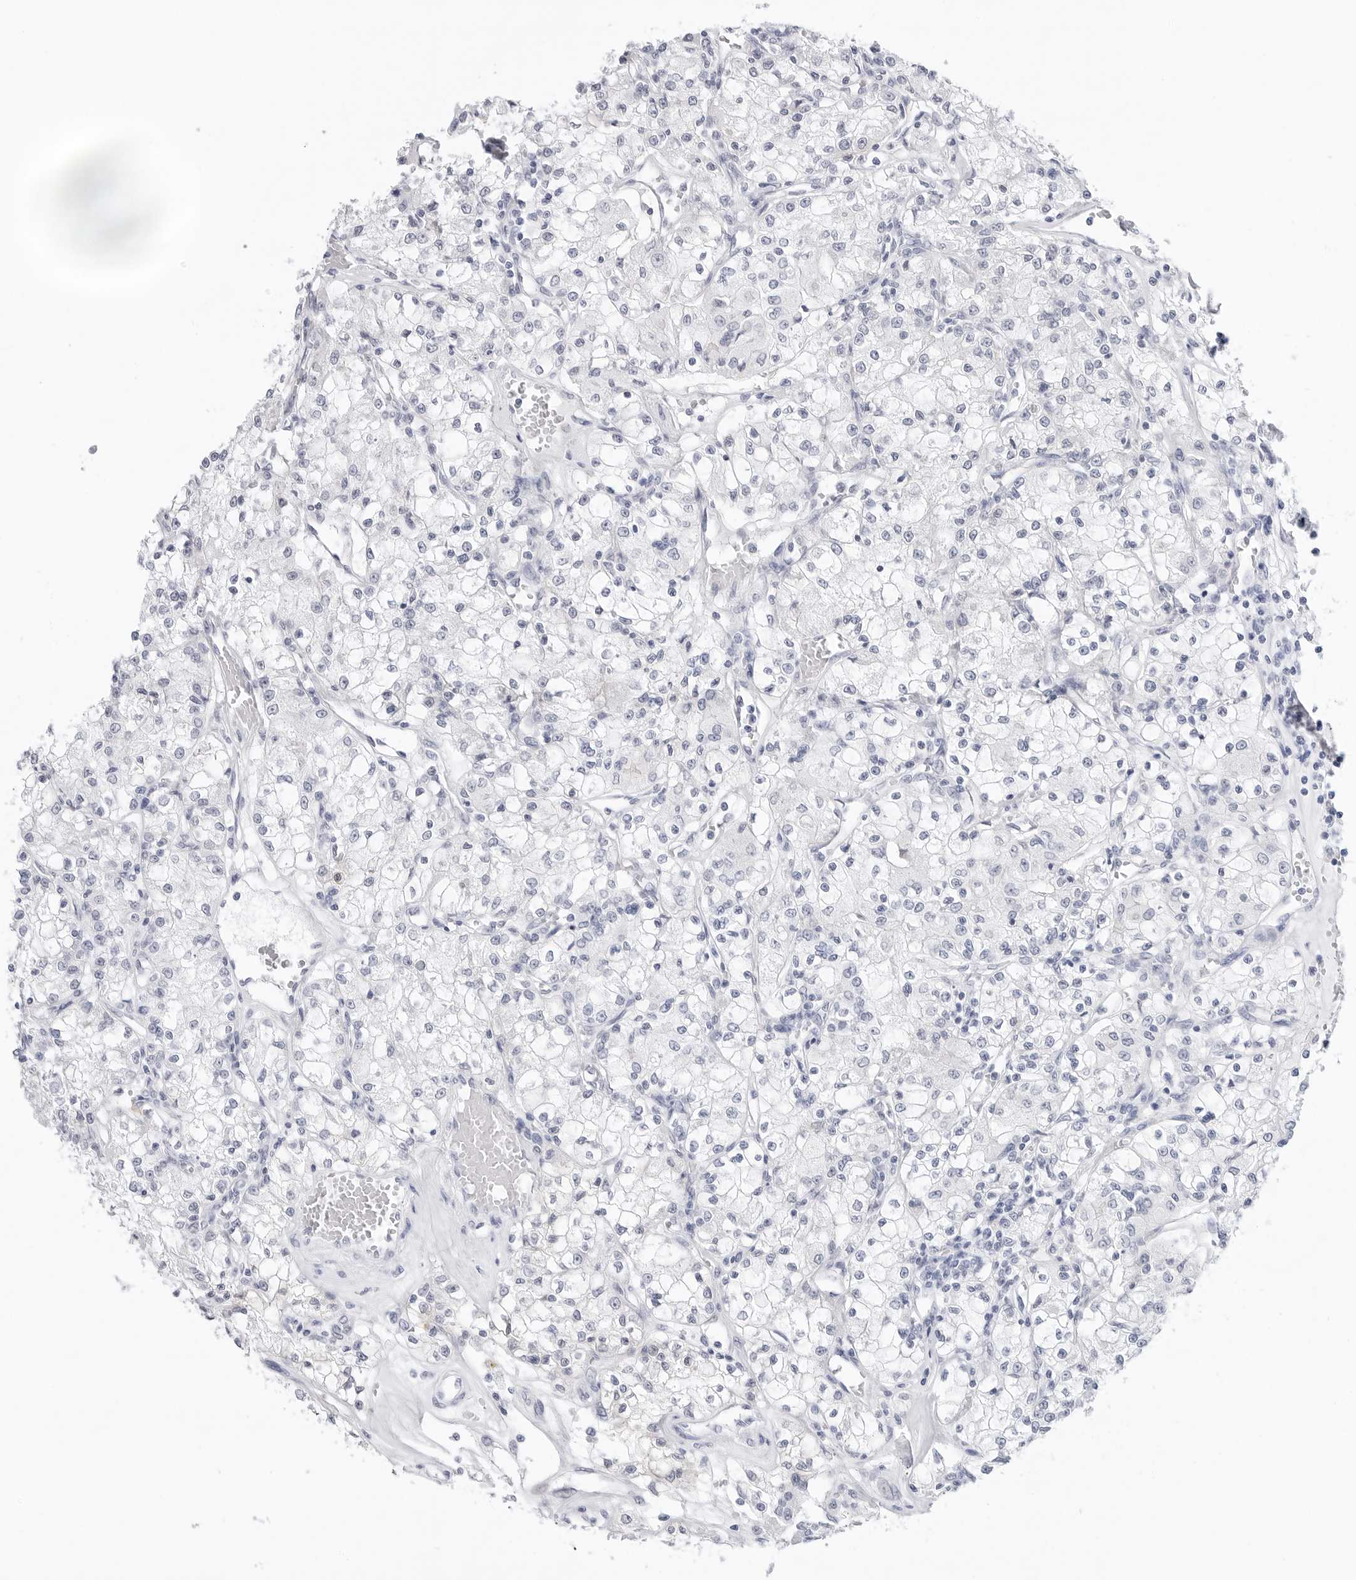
{"staining": {"intensity": "negative", "quantity": "none", "location": "none"}, "tissue": "renal cancer", "cell_type": "Tumor cells", "image_type": "cancer", "snomed": [{"axis": "morphology", "description": "Adenocarcinoma, NOS"}, {"axis": "topography", "description": "Kidney"}], "caption": "An immunohistochemistry micrograph of adenocarcinoma (renal) is shown. There is no staining in tumor cells of adenocarcinoma (renal).", "gene": "SLC19A1", "patient": {"sex": "female", "age": 59}}